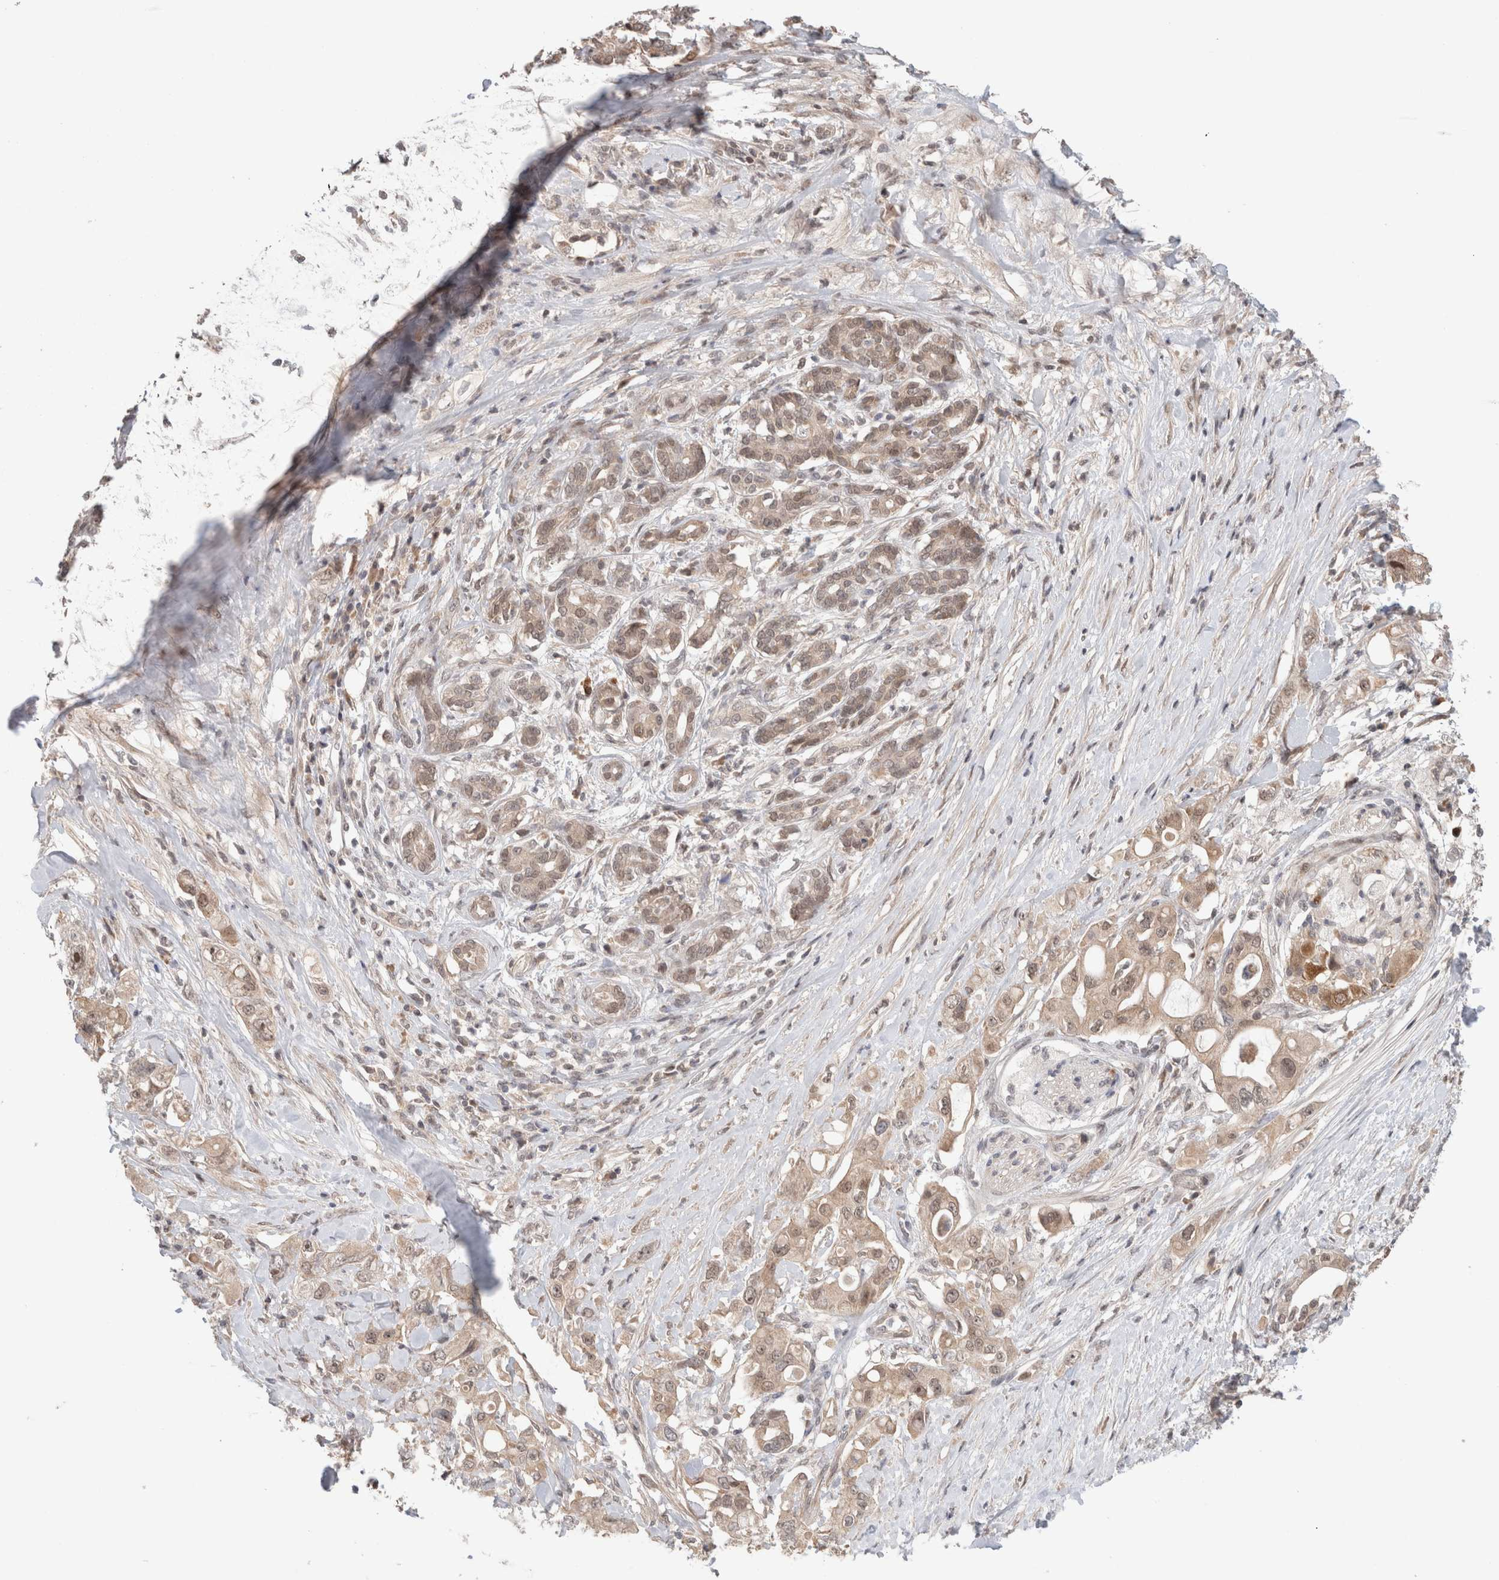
{"staining": {"intensity": "weak", "quantity": ">75%", "location": "cytoplasmic/membranous,nuclear"}, "tissue": "pancreatic cancer", "cell_type": "Tumor cells", "image_type": "cancer", "snomed": [{"axis": "morphology", "description": "Adenocarcinoma, NOS"}, {"axis": "topography", "description": "Pancreas"}], "caption": "A brown stain shows weak cytoplasmic/membranous and nuclear expression of a protein in pancreatic cancer tumor cells.", "gene": "SYDE2", "patient": {"sex": "female", "age": 56}}